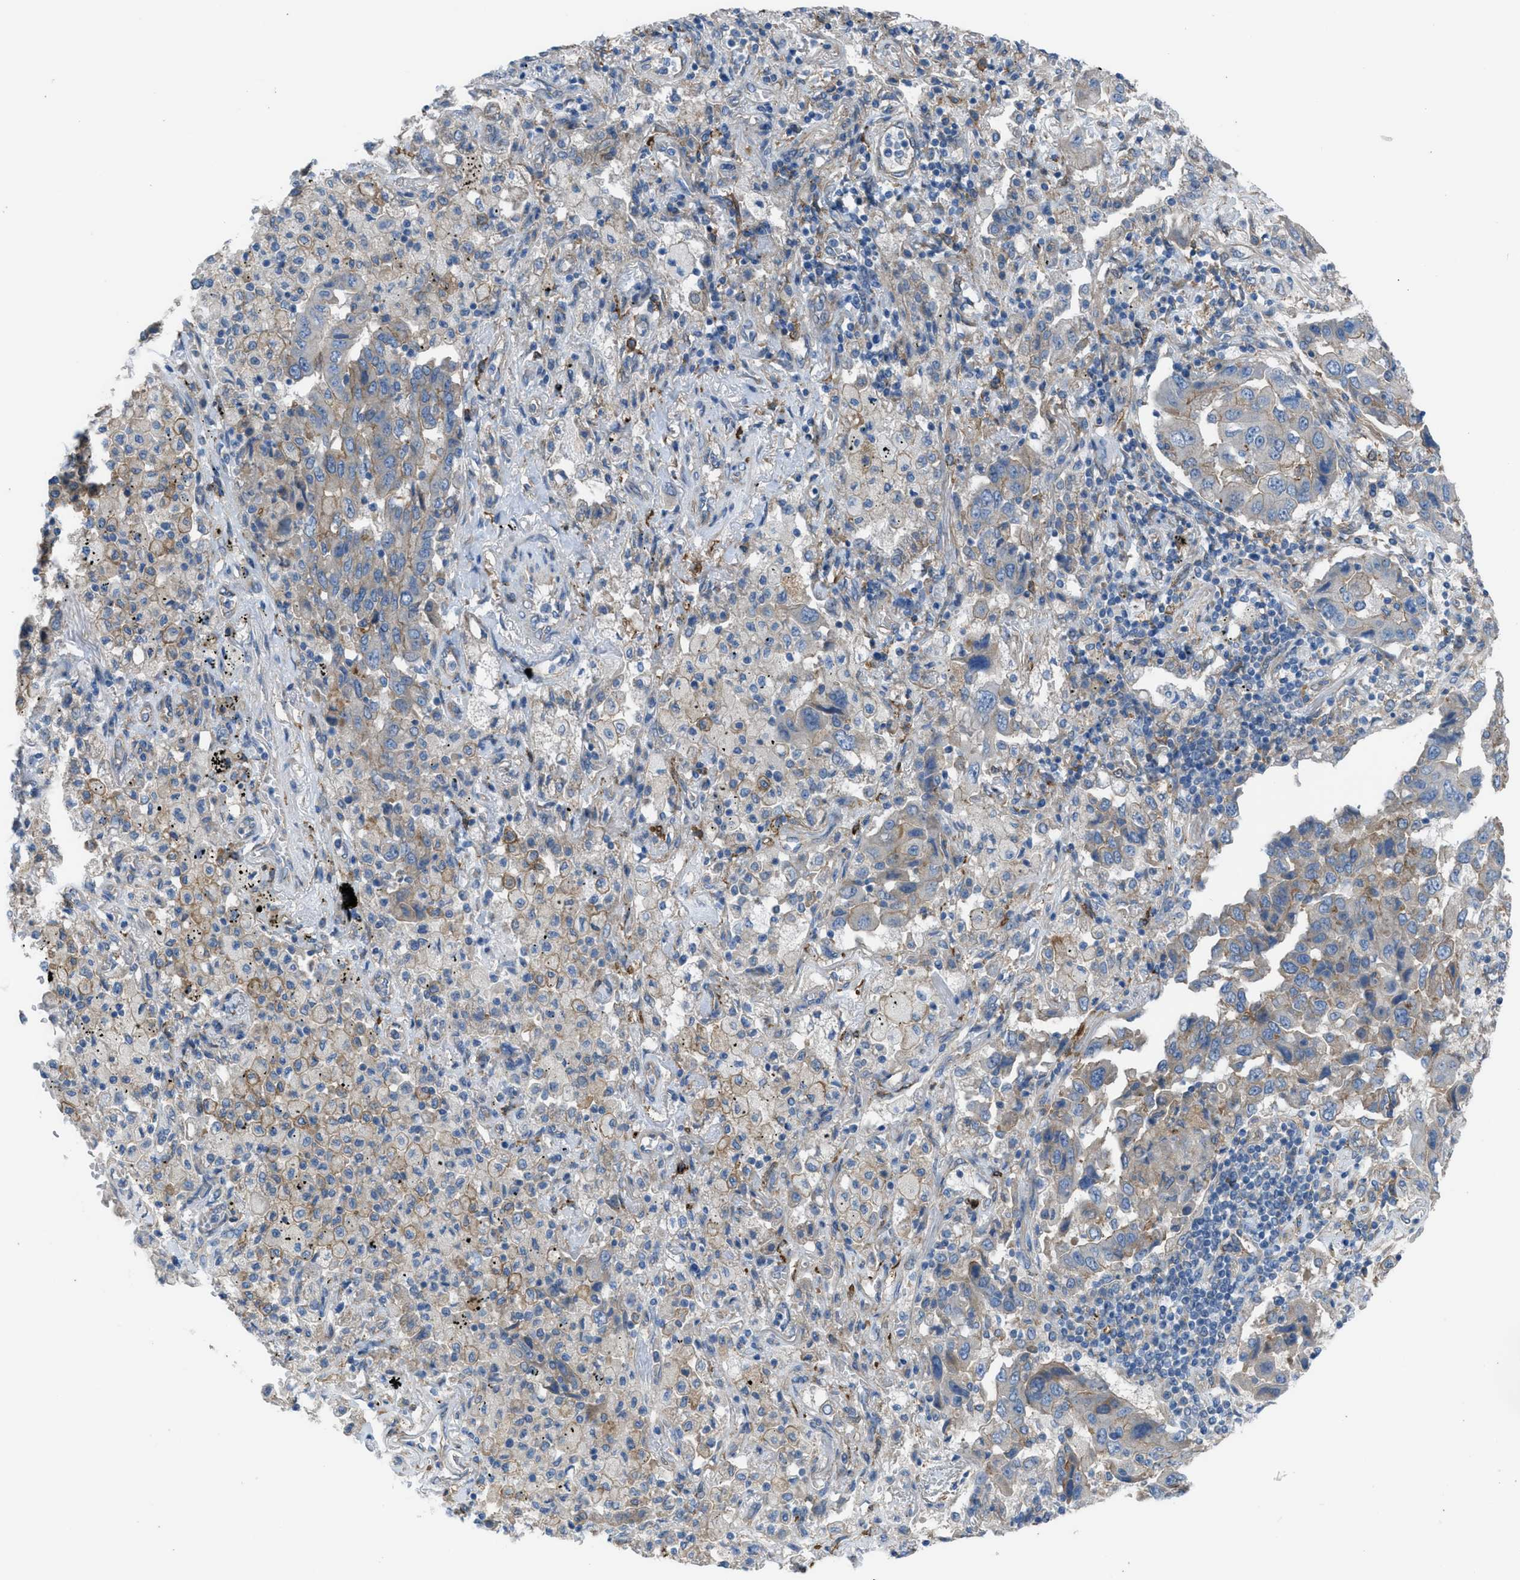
{"staining": {"intensity": "weak", "quantity": "<25%", "location": "cytoplasmic/membranous"}, "tissue": "lung cancer", "cell_type": "Tumor cells", "image_type": "cancer", "snomed": [{"axis": "morphology", "description": "Adenocarcinoma, NOS"}, {"axis": "topography", "description": "Lung"}], "caption": "Lung cancer was stained to show a protein in brown. There is no significant expression in tumor cells. (DAB IHC with hematoxylin counter stain).", "gene": "EGFR", "patient": {"sex": "female", "age": 65}}